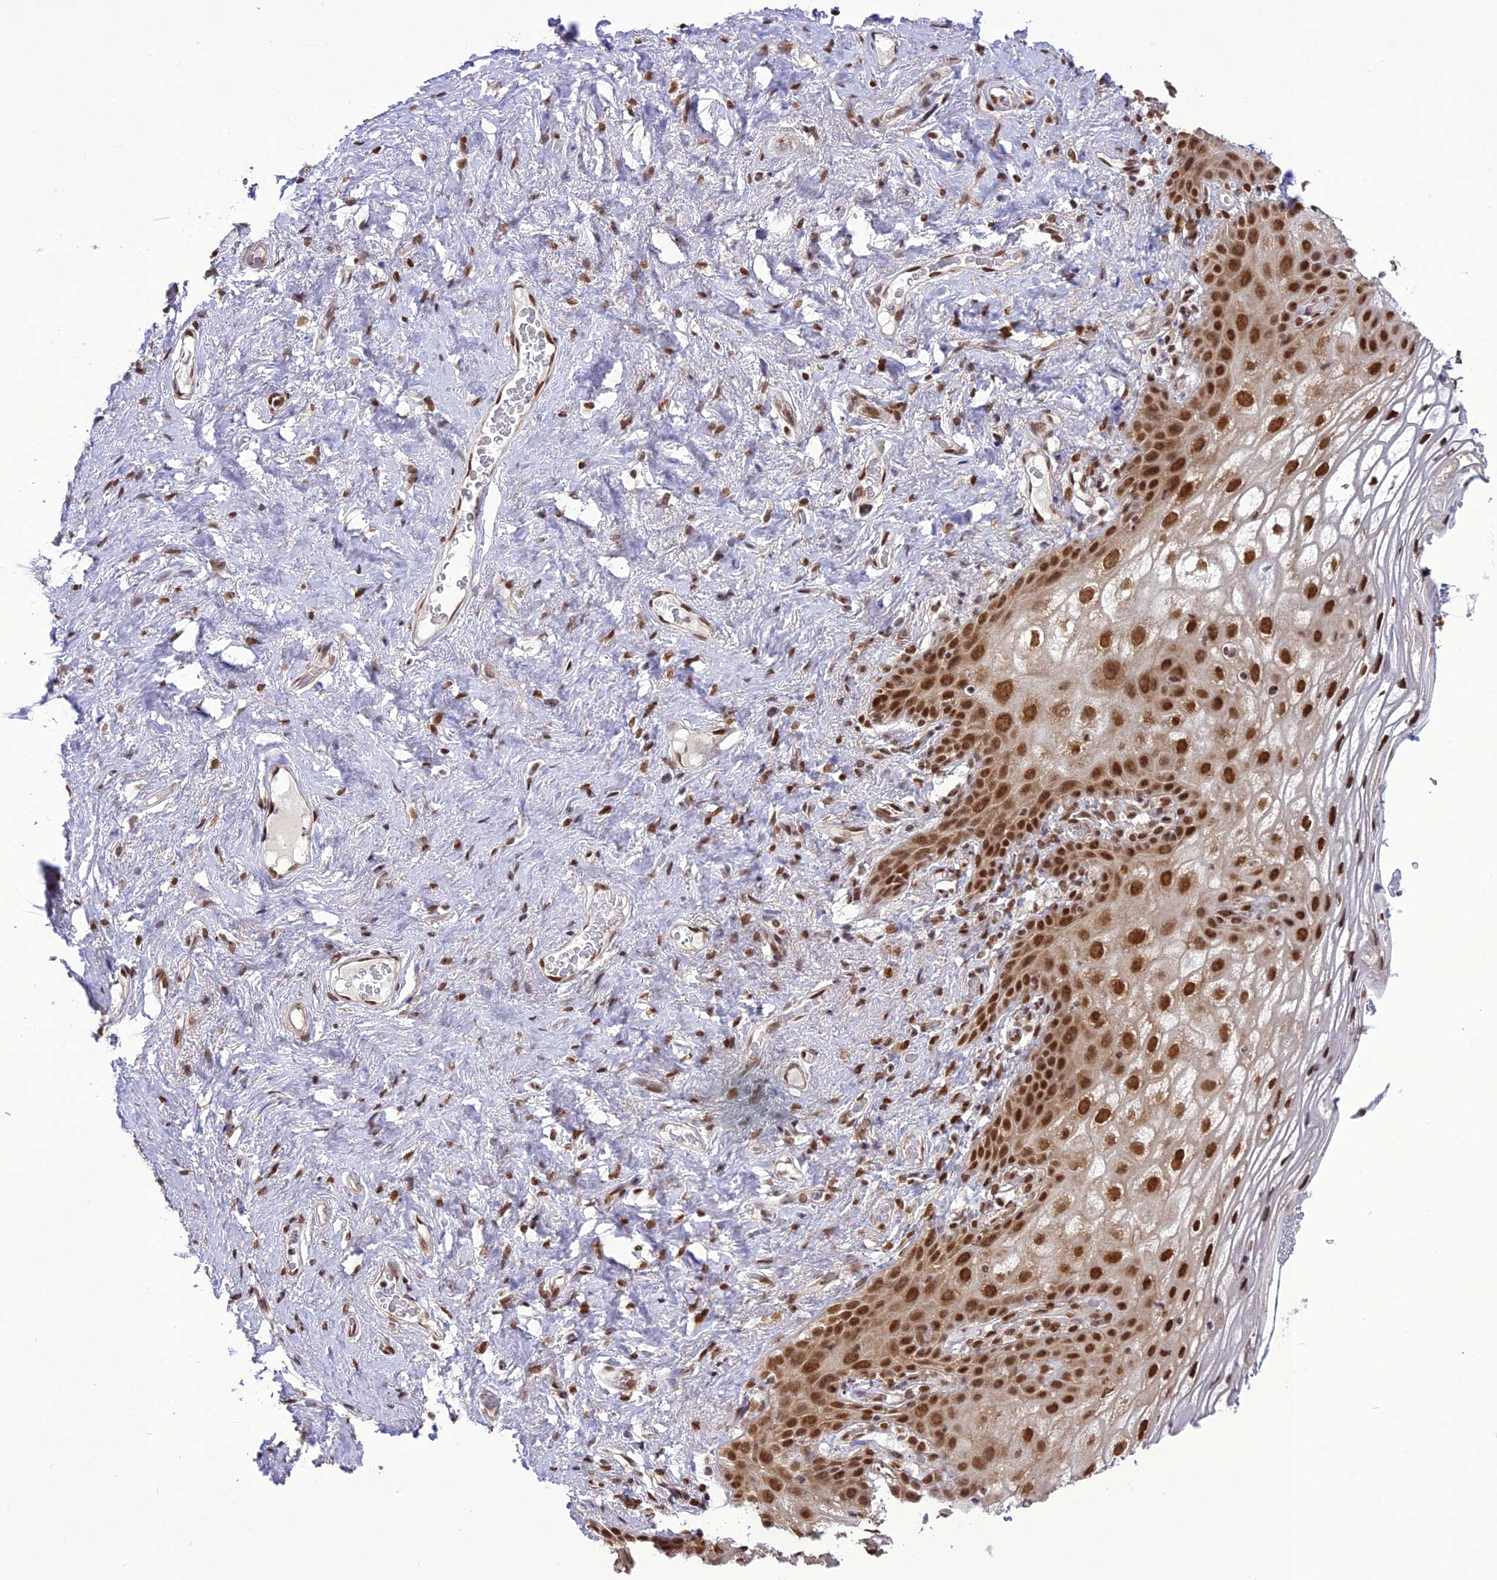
{"staining": {"intensity": "strong", "quantity": ">75%", "location": "nuclear"}, "tissue": "vagina", "cell_type": "Squamous epithelial cells", "image_type": "normal", "snomed": [{"axis": "morphology", "description": "Normal tissue, NOS"}, {"axis": "topography", "description": "Vagina"}], "caption": "Immunohistochemical staining of unremarkable human vagina shows >75% levels of strong nuclear protein expression in approximately >75% of squamous epithelial cells. (Stains: DAB (3,3'-diaminobenzidine) in brown, nuclei in blue, Microscopy: brightfield microscopy at high magnification).", "gene": "DDX1", "patient": {"sex": "female", "age": 68}}